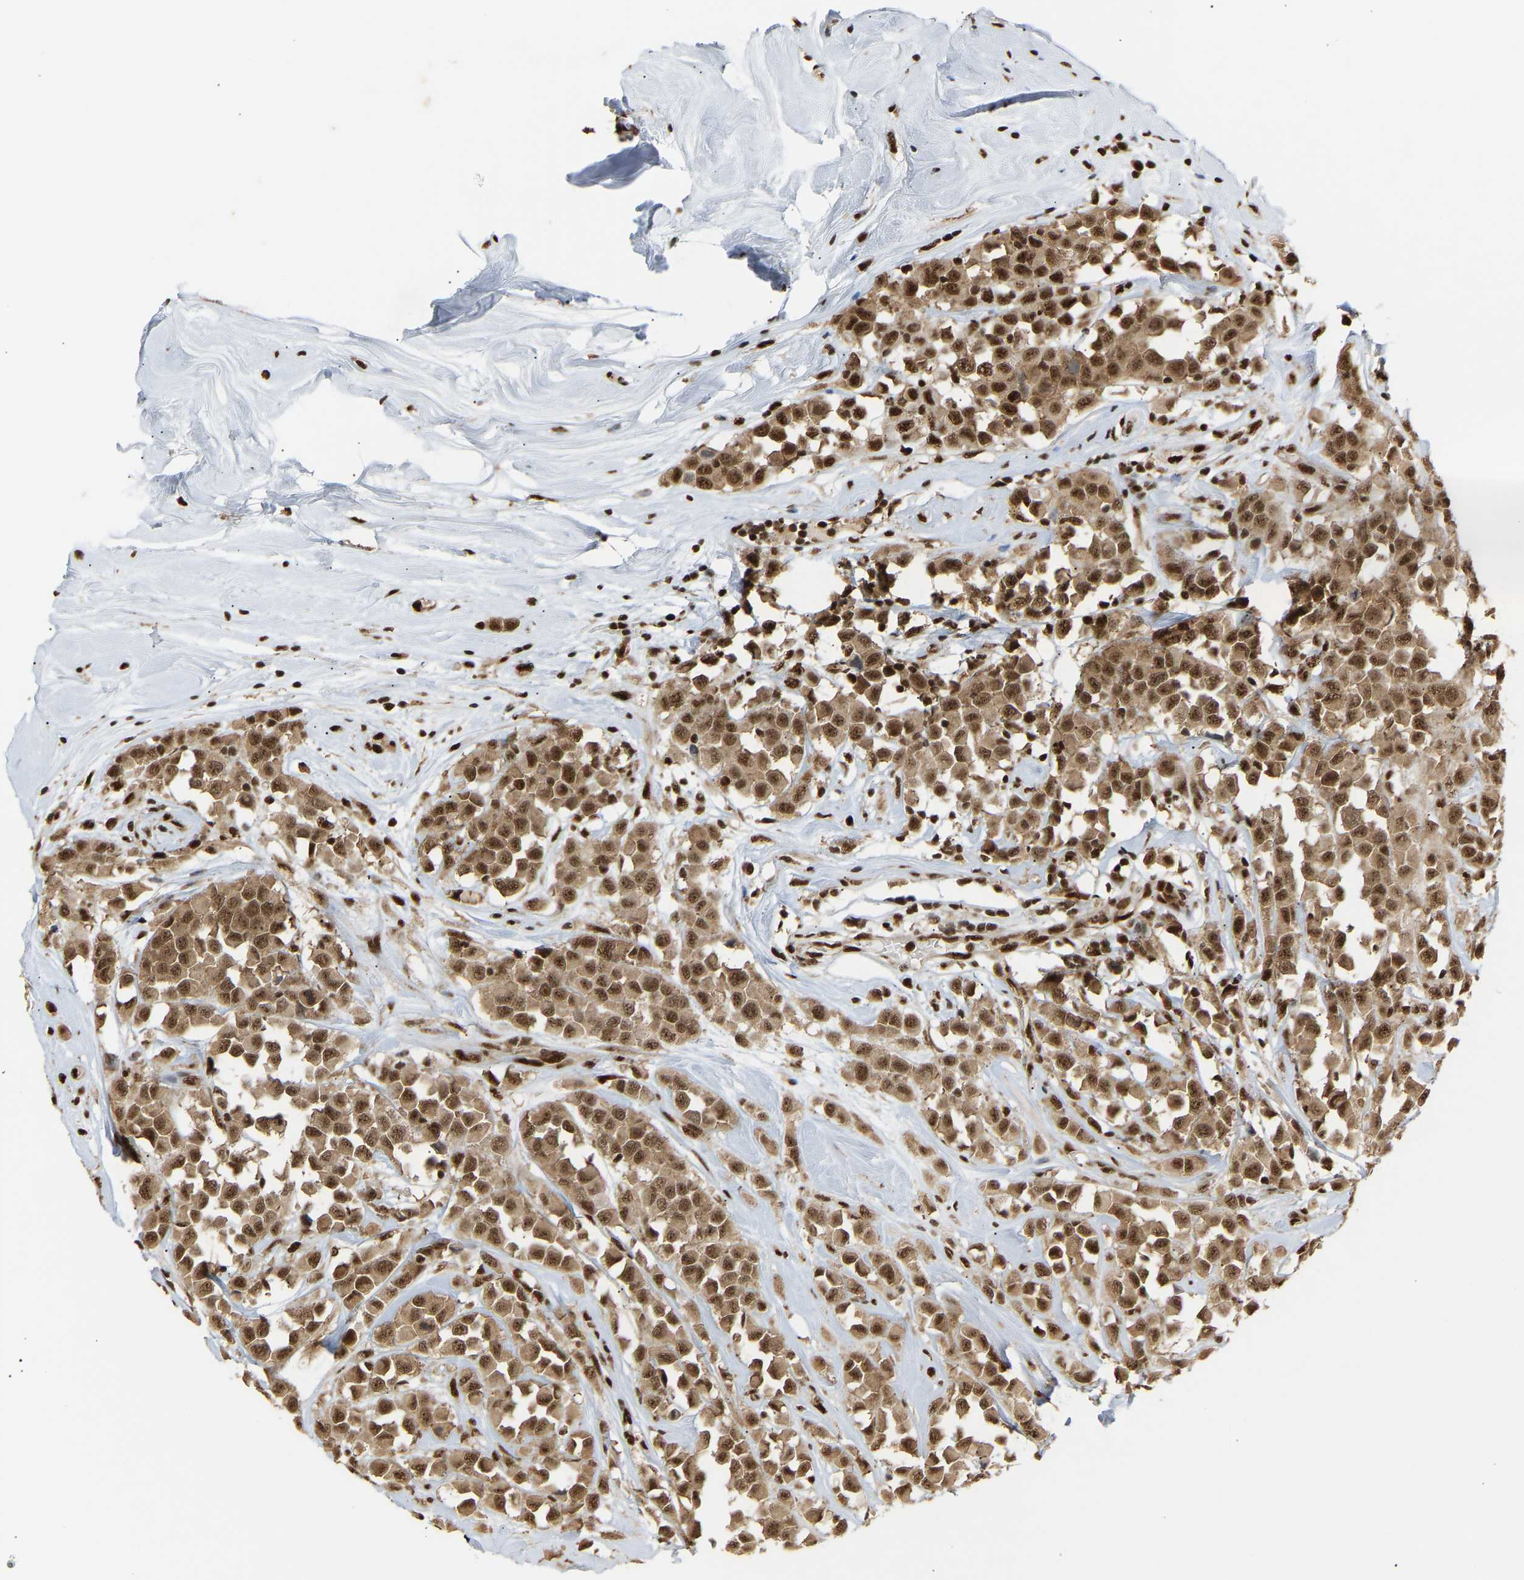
{"staining": {"intensity": "moderate", "quantity": ">75%", "location": "cytoplasmic/membranous,nuclear"}, "tissue": "breast cancer", "cell_type": "Tumor cells", "image_type": "cancer", "snomed": [{"axis": "morphology", "description": "Duct carcinoma"}, {"axis": "topography", "description": "Breast"}], "caption": "High-power microscopy captured an immunohistochemistry (IHC) image of breast intraductal carcinoma, revealing moderate cytoplasmic/membranous and nuclear expression in approximately >75% of tumor cells.", "gene": "ALYREF", "patient": {"sex": "female", "age": 61}}